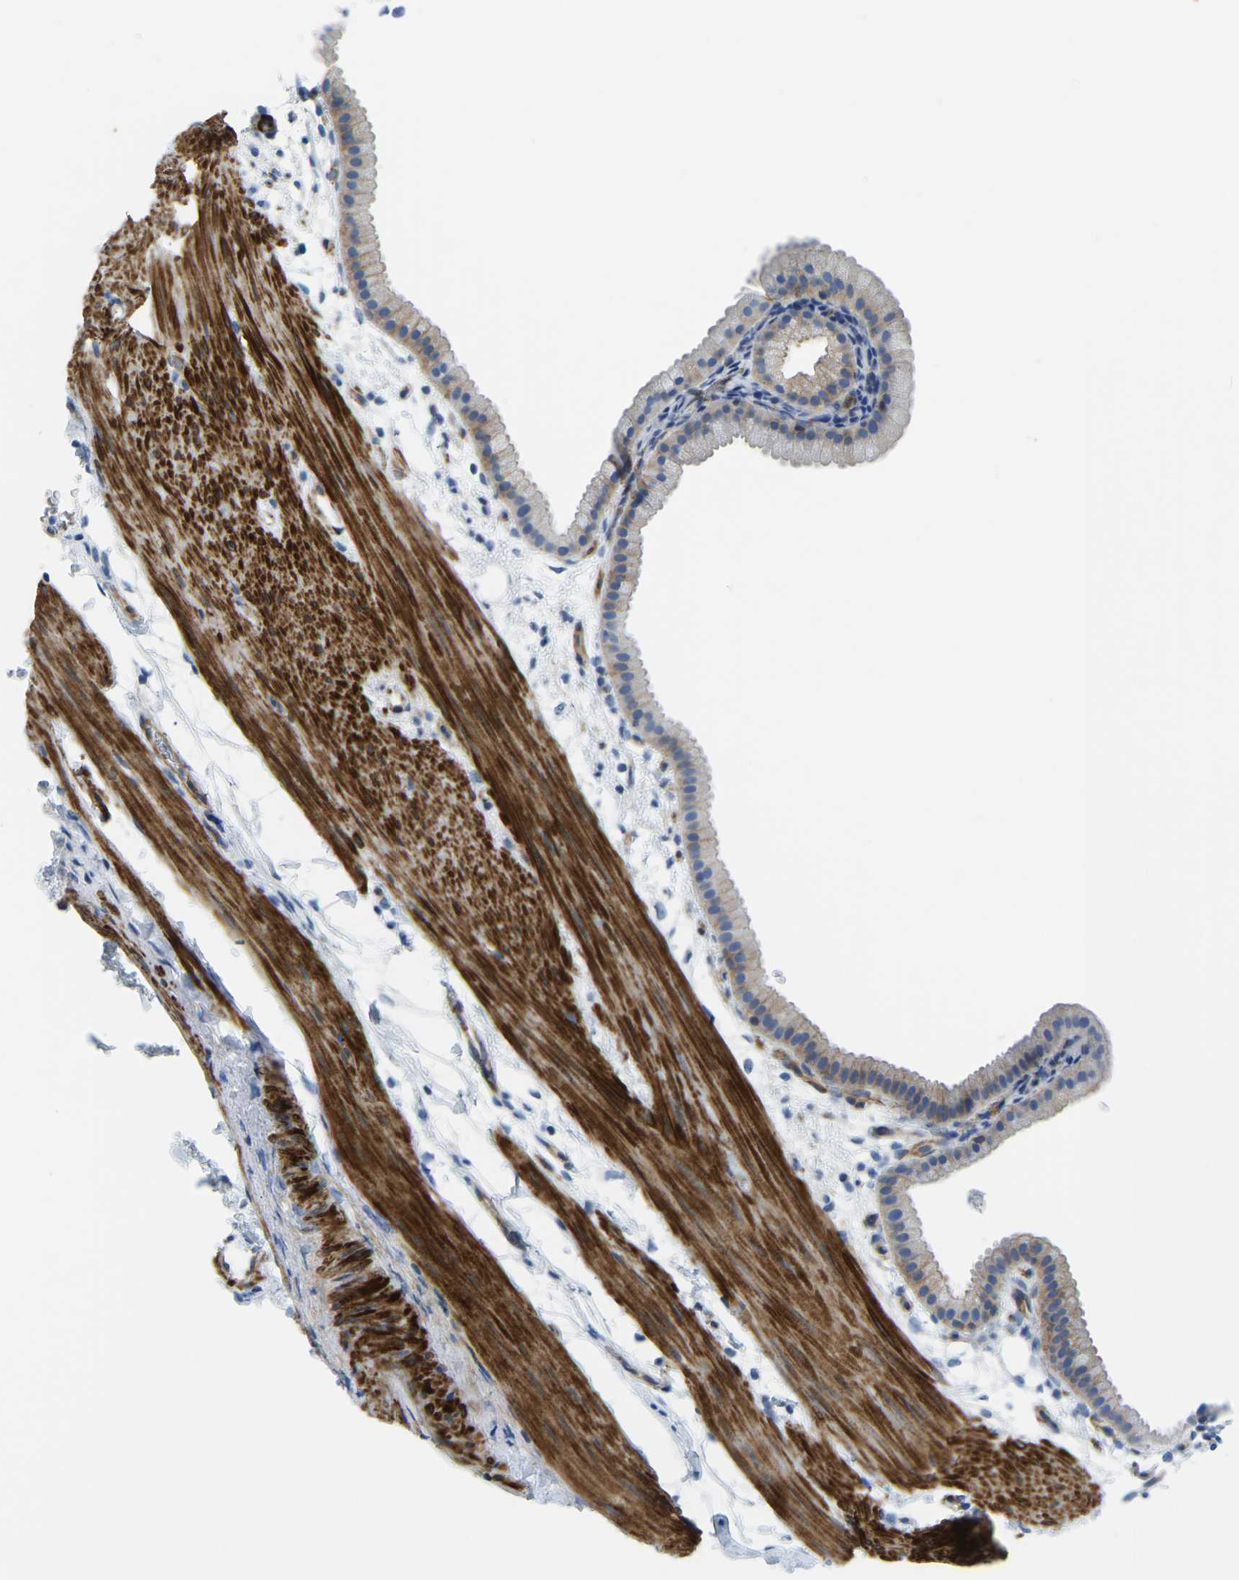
{"staining": {"intensity": "weak", "quantity": "<25%", "location": "cytoplasmic/membranous"}, "tissue": "gallbladder", "cell_type": "Glandular cells", "image_type": "normal", "snomed": [{"axis": "morphology", "description": "Normal tissue, NOS"}, {"axis": "topography", "description": "Gallbladder"}], "caption": "High magnification brightfield microscopy of normal gallbladder stained with DAB (brown) and counterstained with hematoxylin (blue): glandular cells show no significant expression. (DAB (3,3'-diaminobenzidine) immunohistochemistry with hematoxylin counter stain).", "gene": "MYL3", "patient": {"sex": "female", "age": 64}}